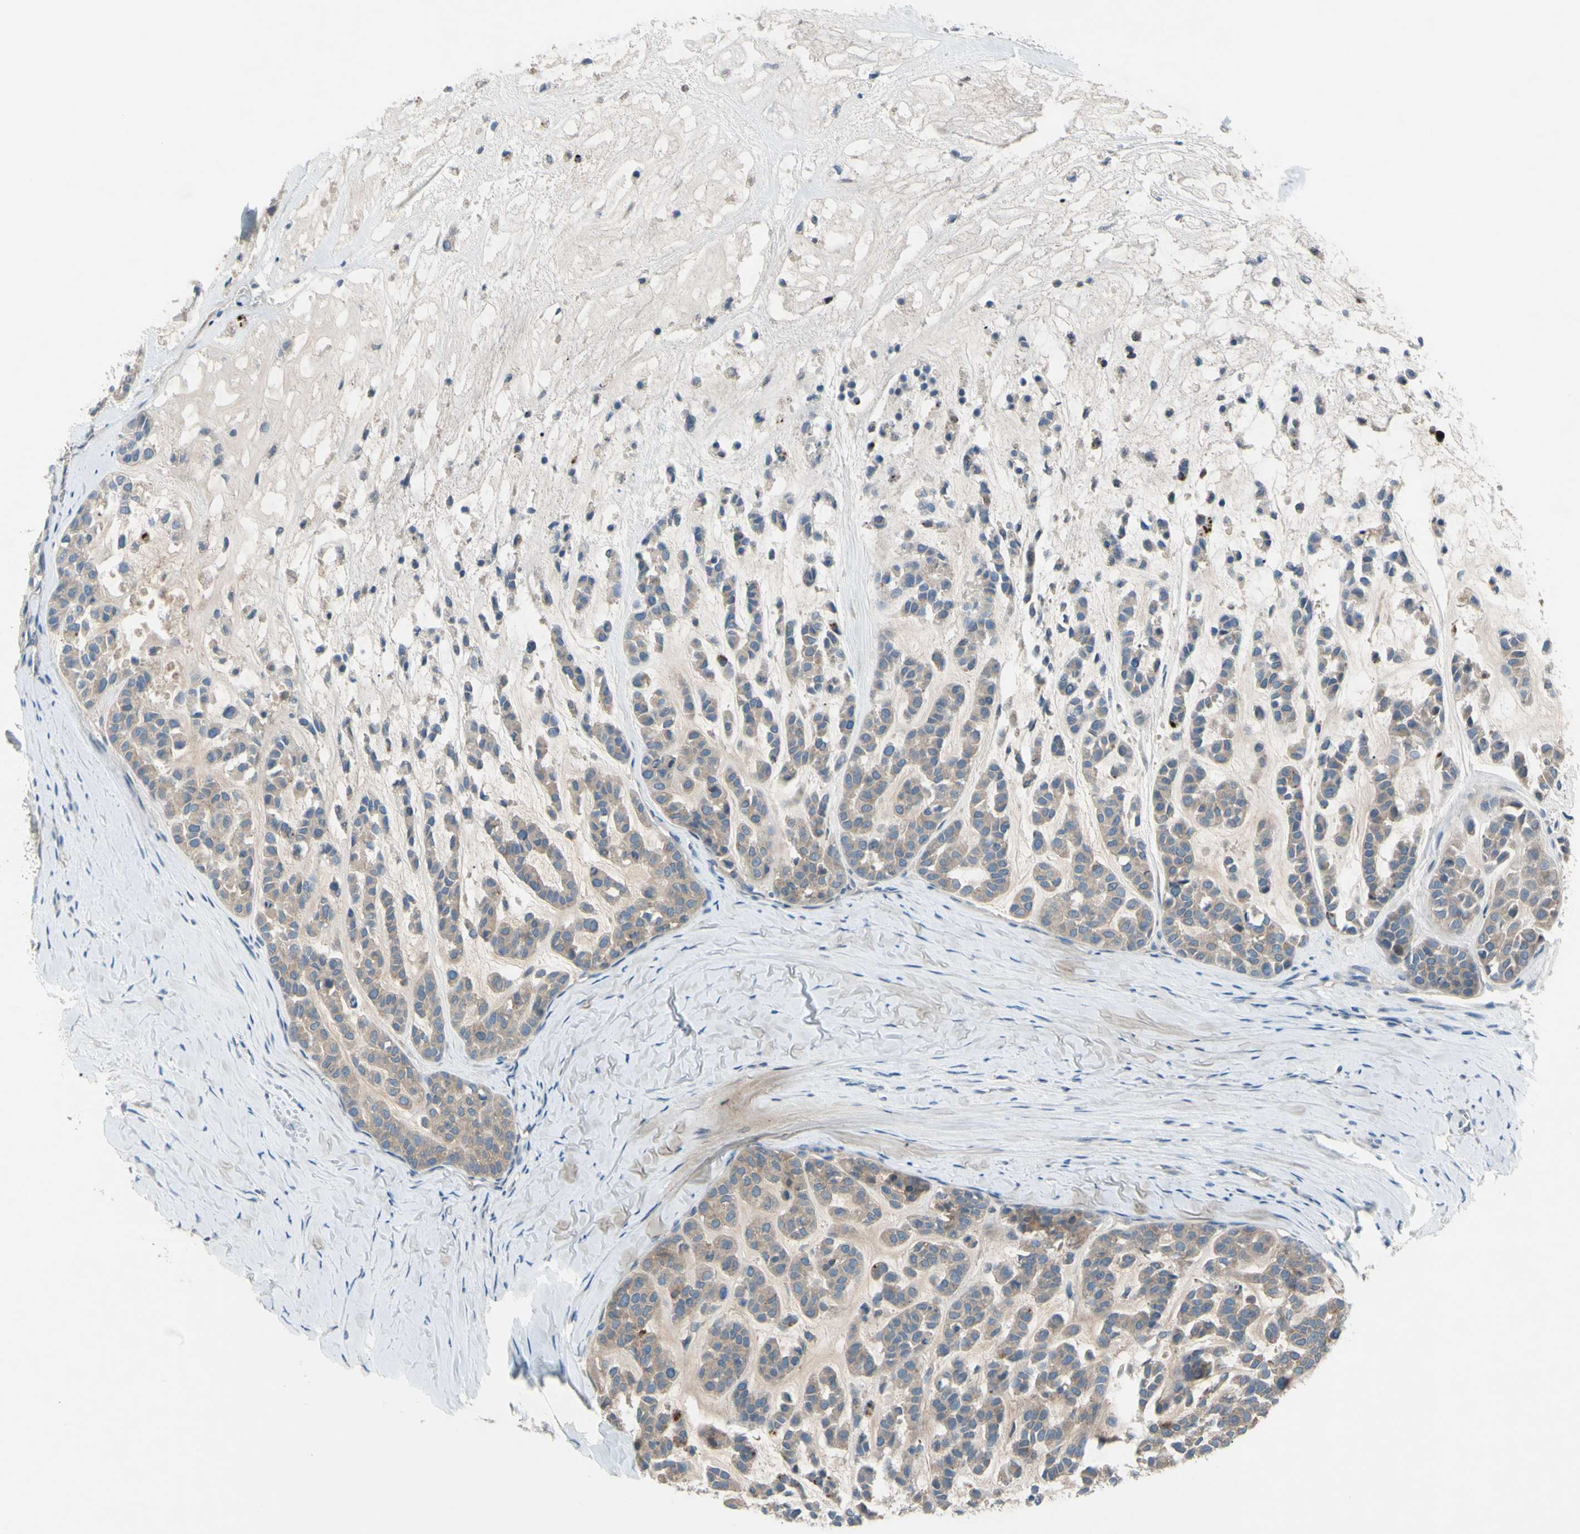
{"staining": {"intensity": "weak", "quantity": "25%-75%", "location": "cytoplasmic/membranous"}, "tissue": "head and neck cancer", "cell_type": "Tumor cells", "image_type": "cancer", "snomed": [{"axis": "morphology", "description": "Adenocarcinoma, NOS"}, {"axis": "morphology", "description": "Adenoma, NOS"}, {"axis": "topography", "description": "Head-Neck"}], "caption": "Head and neck cancer stained with immunohistochemistry displays weak cytoplasmic/membranous expression in approximately 25%-75% of tumor cells. (IHC, brightfield microscopy, high magnification).", "gene": "ATRN", "patient": {"sex": "female", "age": 55}}